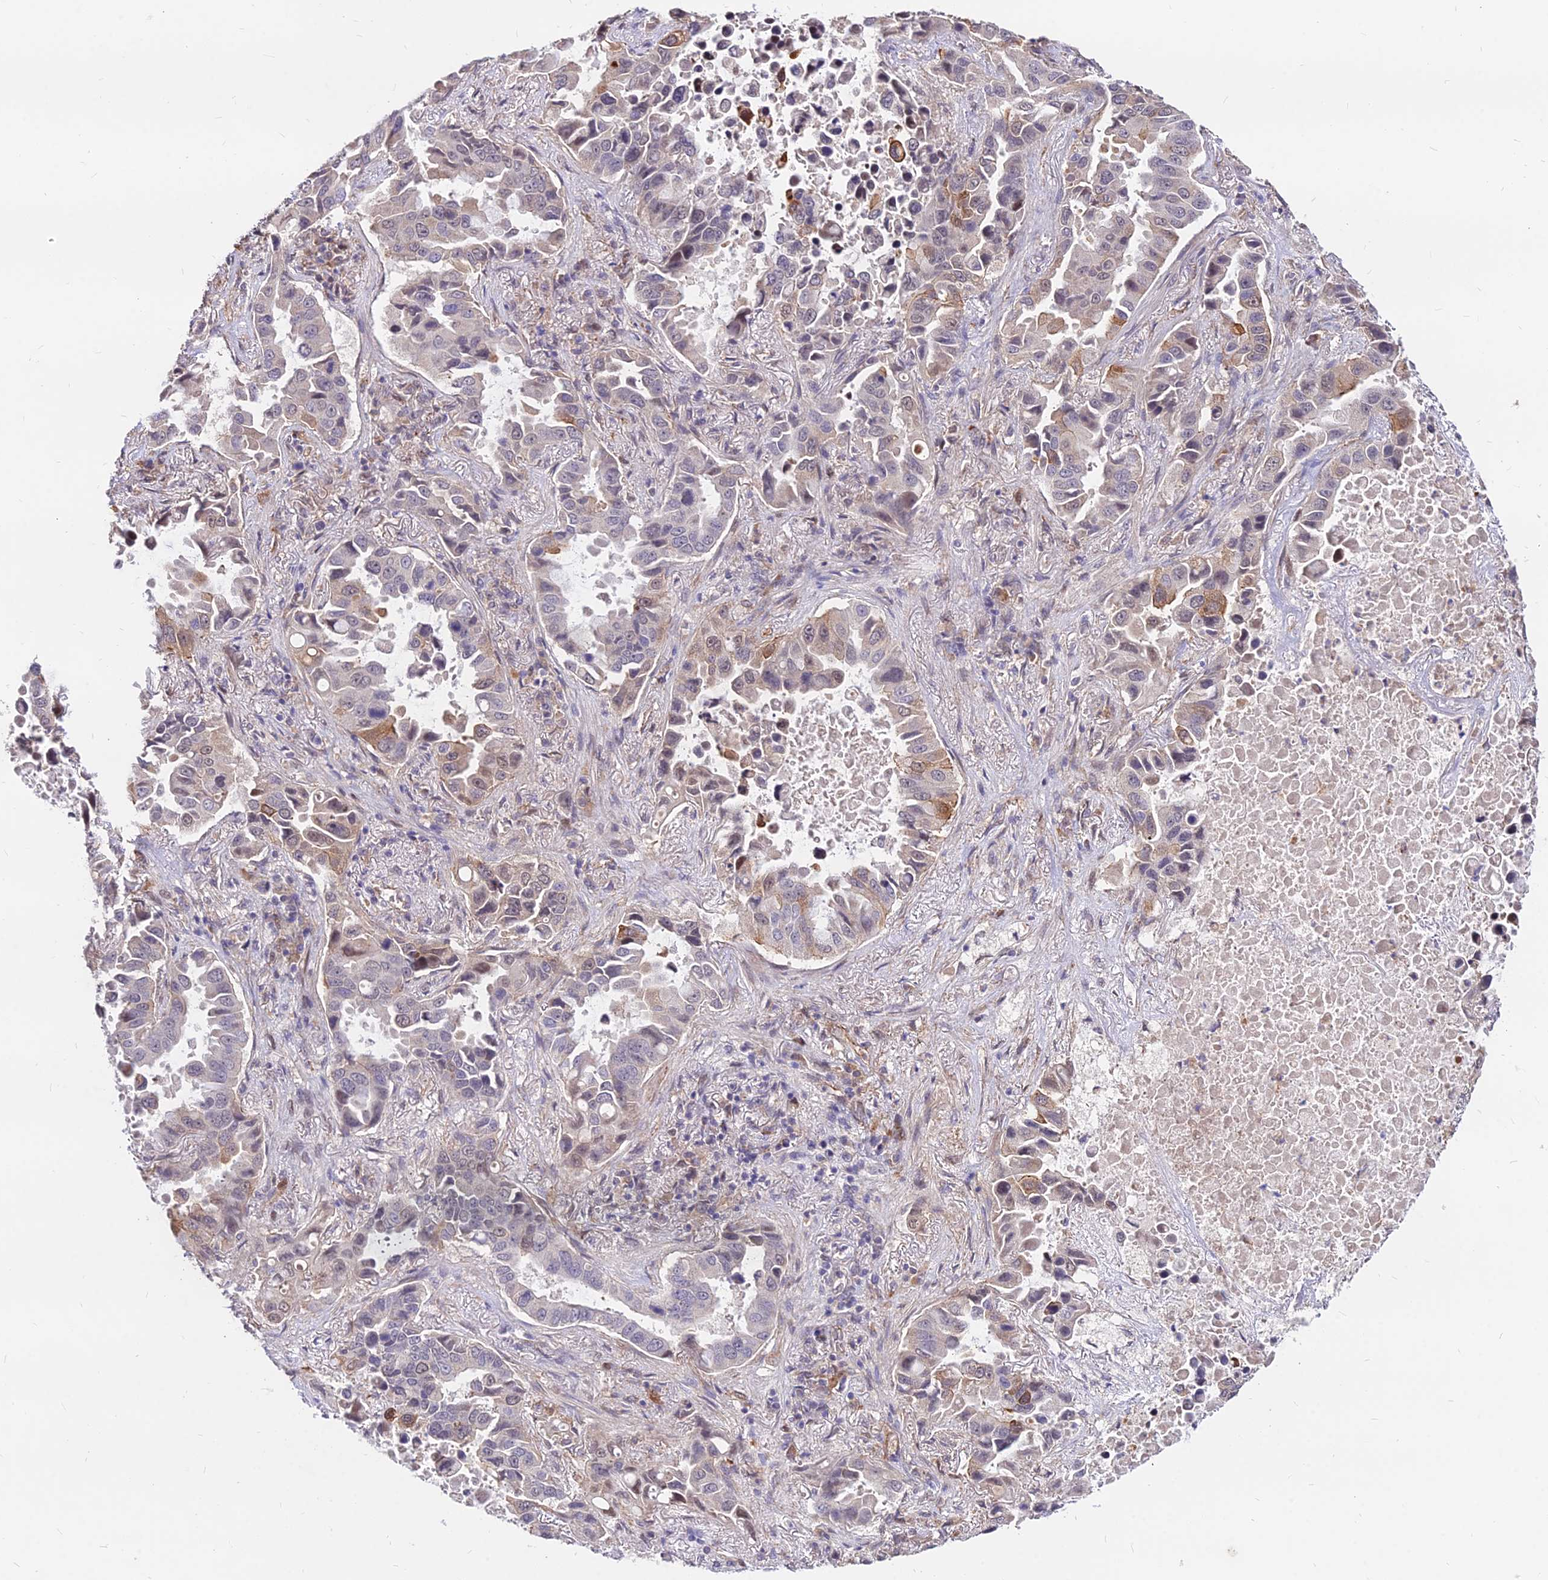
{"staining": {"intensity": "moderate", "quantity": "<25%", "location": "cytoplasmic/membranous"}, "tissue": "lung cancer", "cell_type": "Tumor cells", "image_type": "cancer", "snomed": [{"axis": "morphology", "description": "Adenocarcinoma, NOS"}, {"axis": "topography", "description": "Lung"}], "caption": "Protein staining by immunohistochemistry (IHC) shows moderate cytoplasmic/membranous staining in about <25% of tumor cells in lung adenocarcinoma. The protein is stained brown, and the nuclei are stained in blue (DAB (3,3'-diaminobenzidine) IHC with brightfield microscopy, high magnification).", "gene": "C11orf68", "patient": {"sex": "male", "age": 64}}